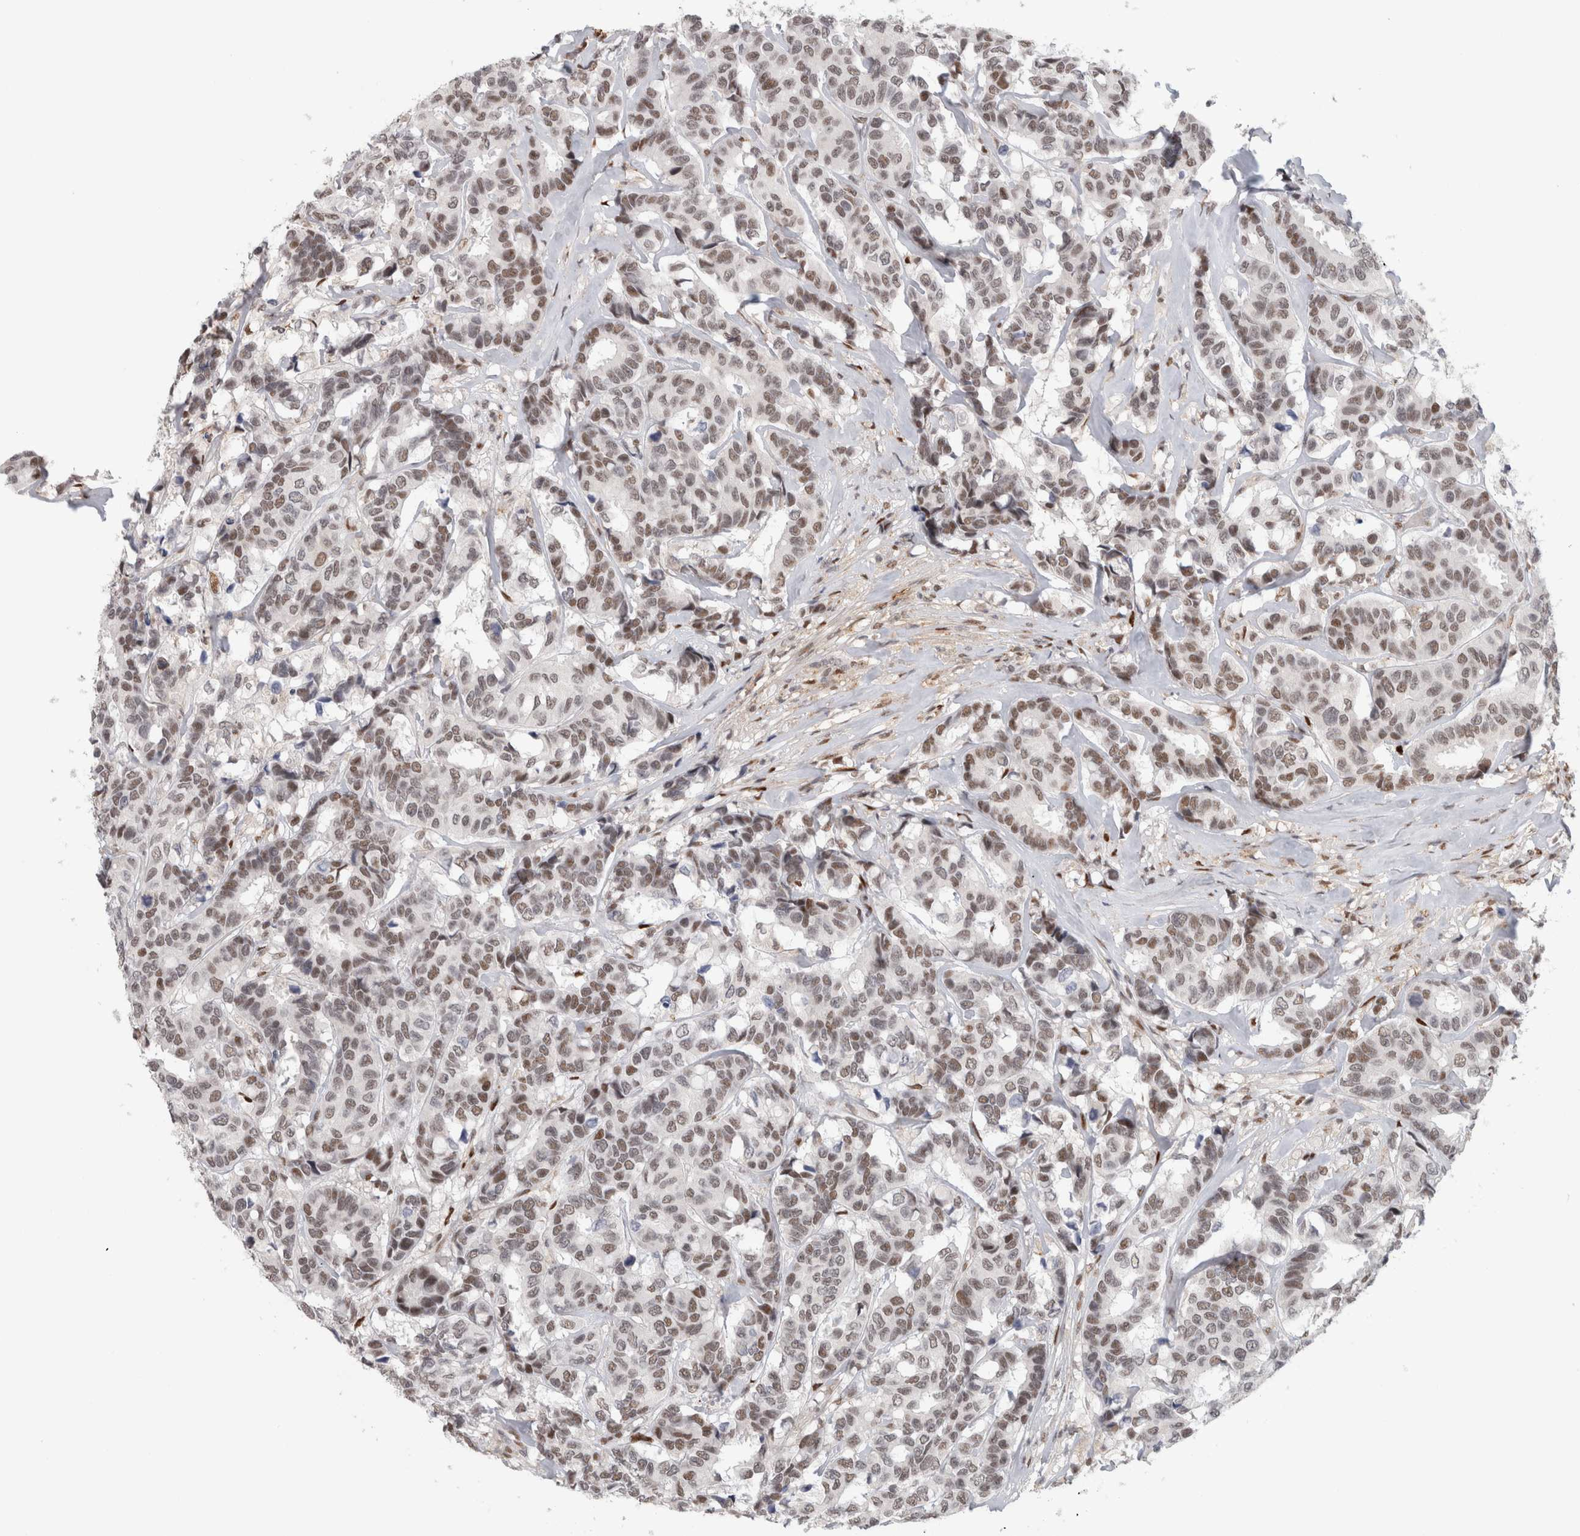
{"staining": {"intensity": "weak", "quantity": ">75%", "location": "nuclear"}, "tissue": "breast cancer", "cell_type": "Tumor cells", "image_type": "cancer", "snomed": [{"axis": "morphology", "description": "Duct carcinoma"}, {"axis": "topography", "description": "Breast"}], "caption": "A histopathology image of human intraductal carcinoma (breast) stained for a protein exhibits weak nuclear brown staining in tumor cells.", "gene": "SRARP", "patient": {"sex": "female", "age": 87}}